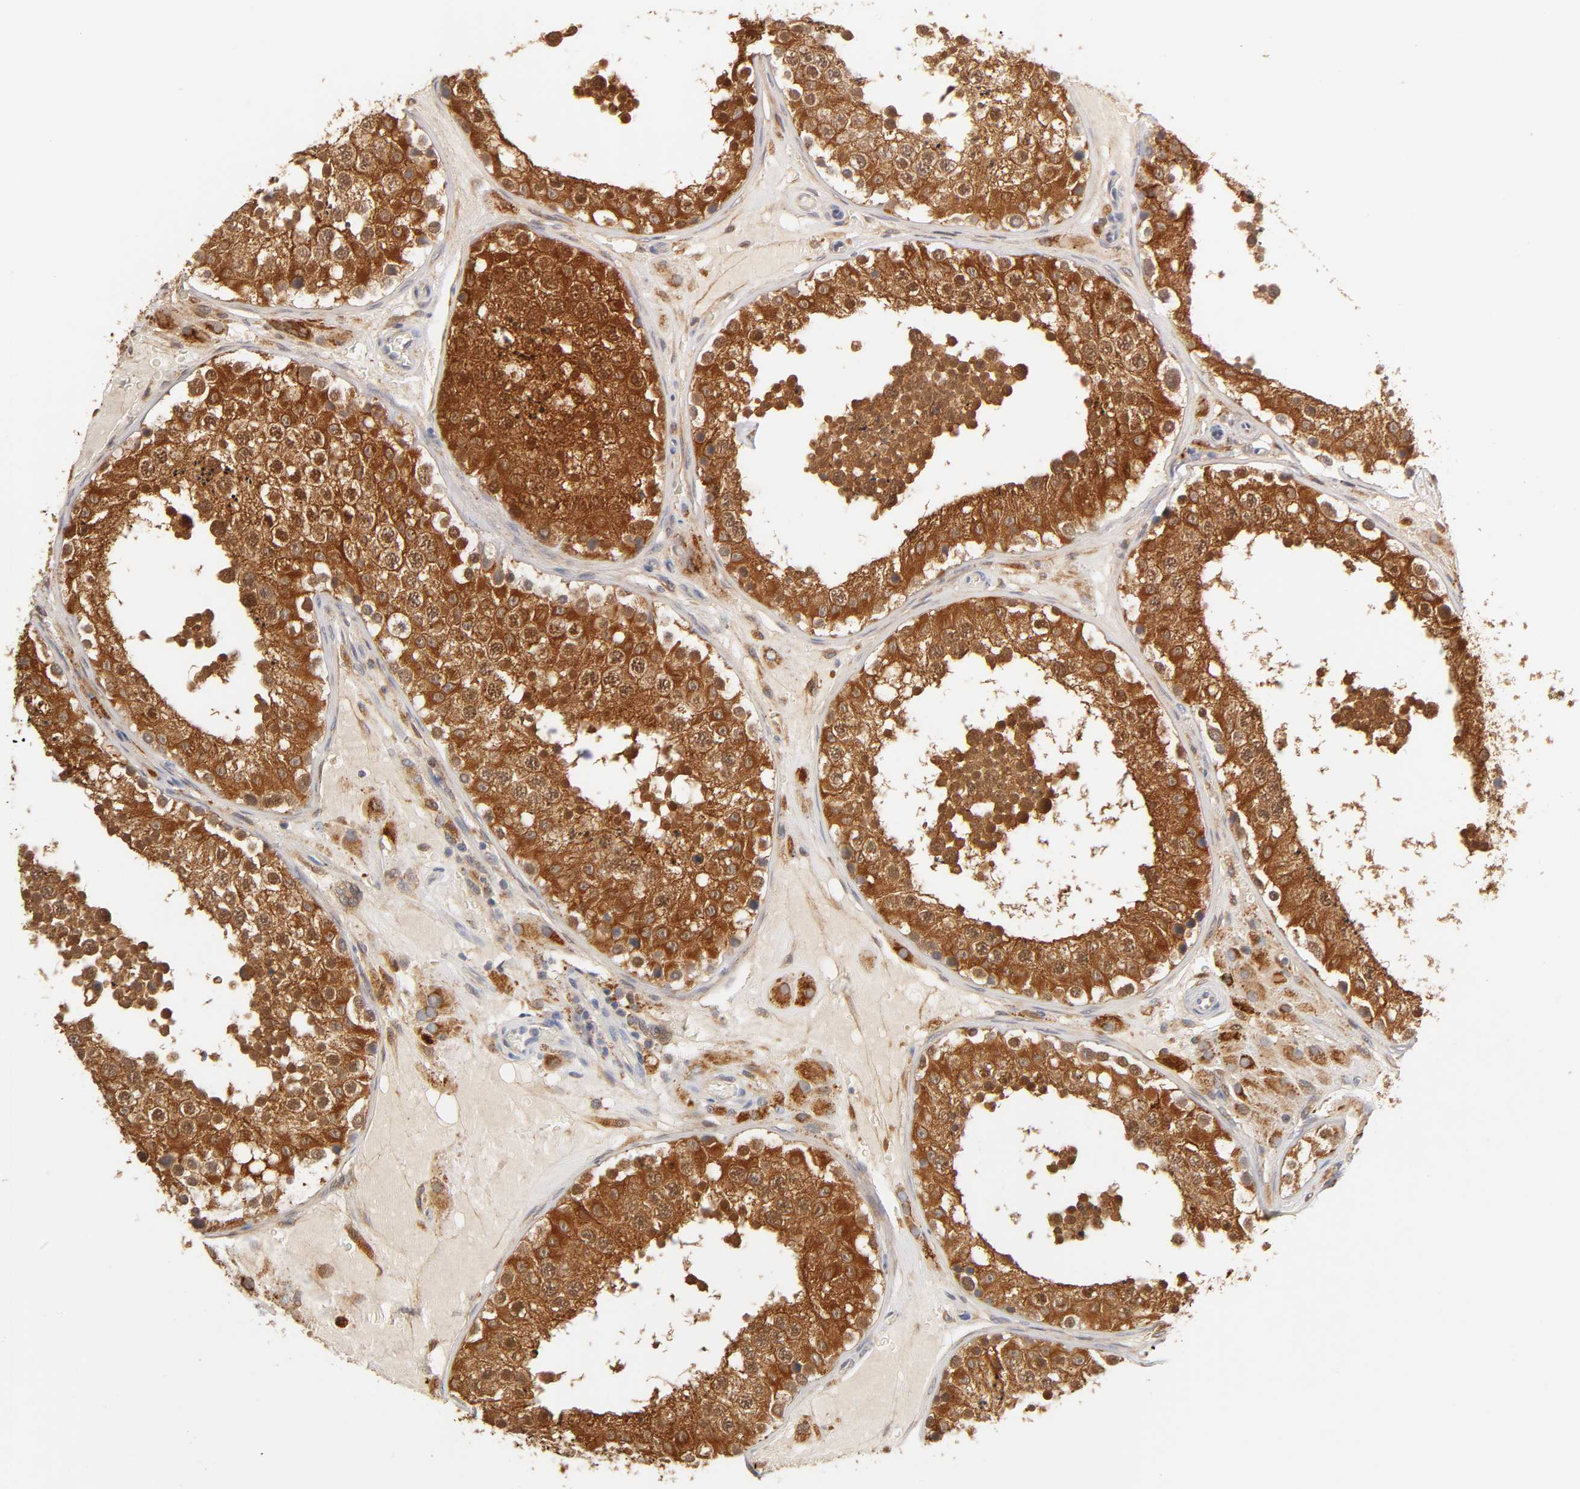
{"staining": {"intensity": "strong", "quantity": ">75%", "location": "cytoplasmic/membranous,nuclear"}, "tissue": "testis", "cell_type": "Cells in seminiferous ducts", "image_type": "normal", "snomed": [{"axis": "morphology", "description": "Normal tissue, NOS"}, {"axis": "topography", "description": "Testis"}], "caption": "About >75% of cells in seminiferous ducts in benign testis show strong cytoplasmic/membranous,nuclear protein positivity as visualized by brown immunohistochemical staining.", "gene": "ISG15", "patient": {"sex": "male", "age": 26}}